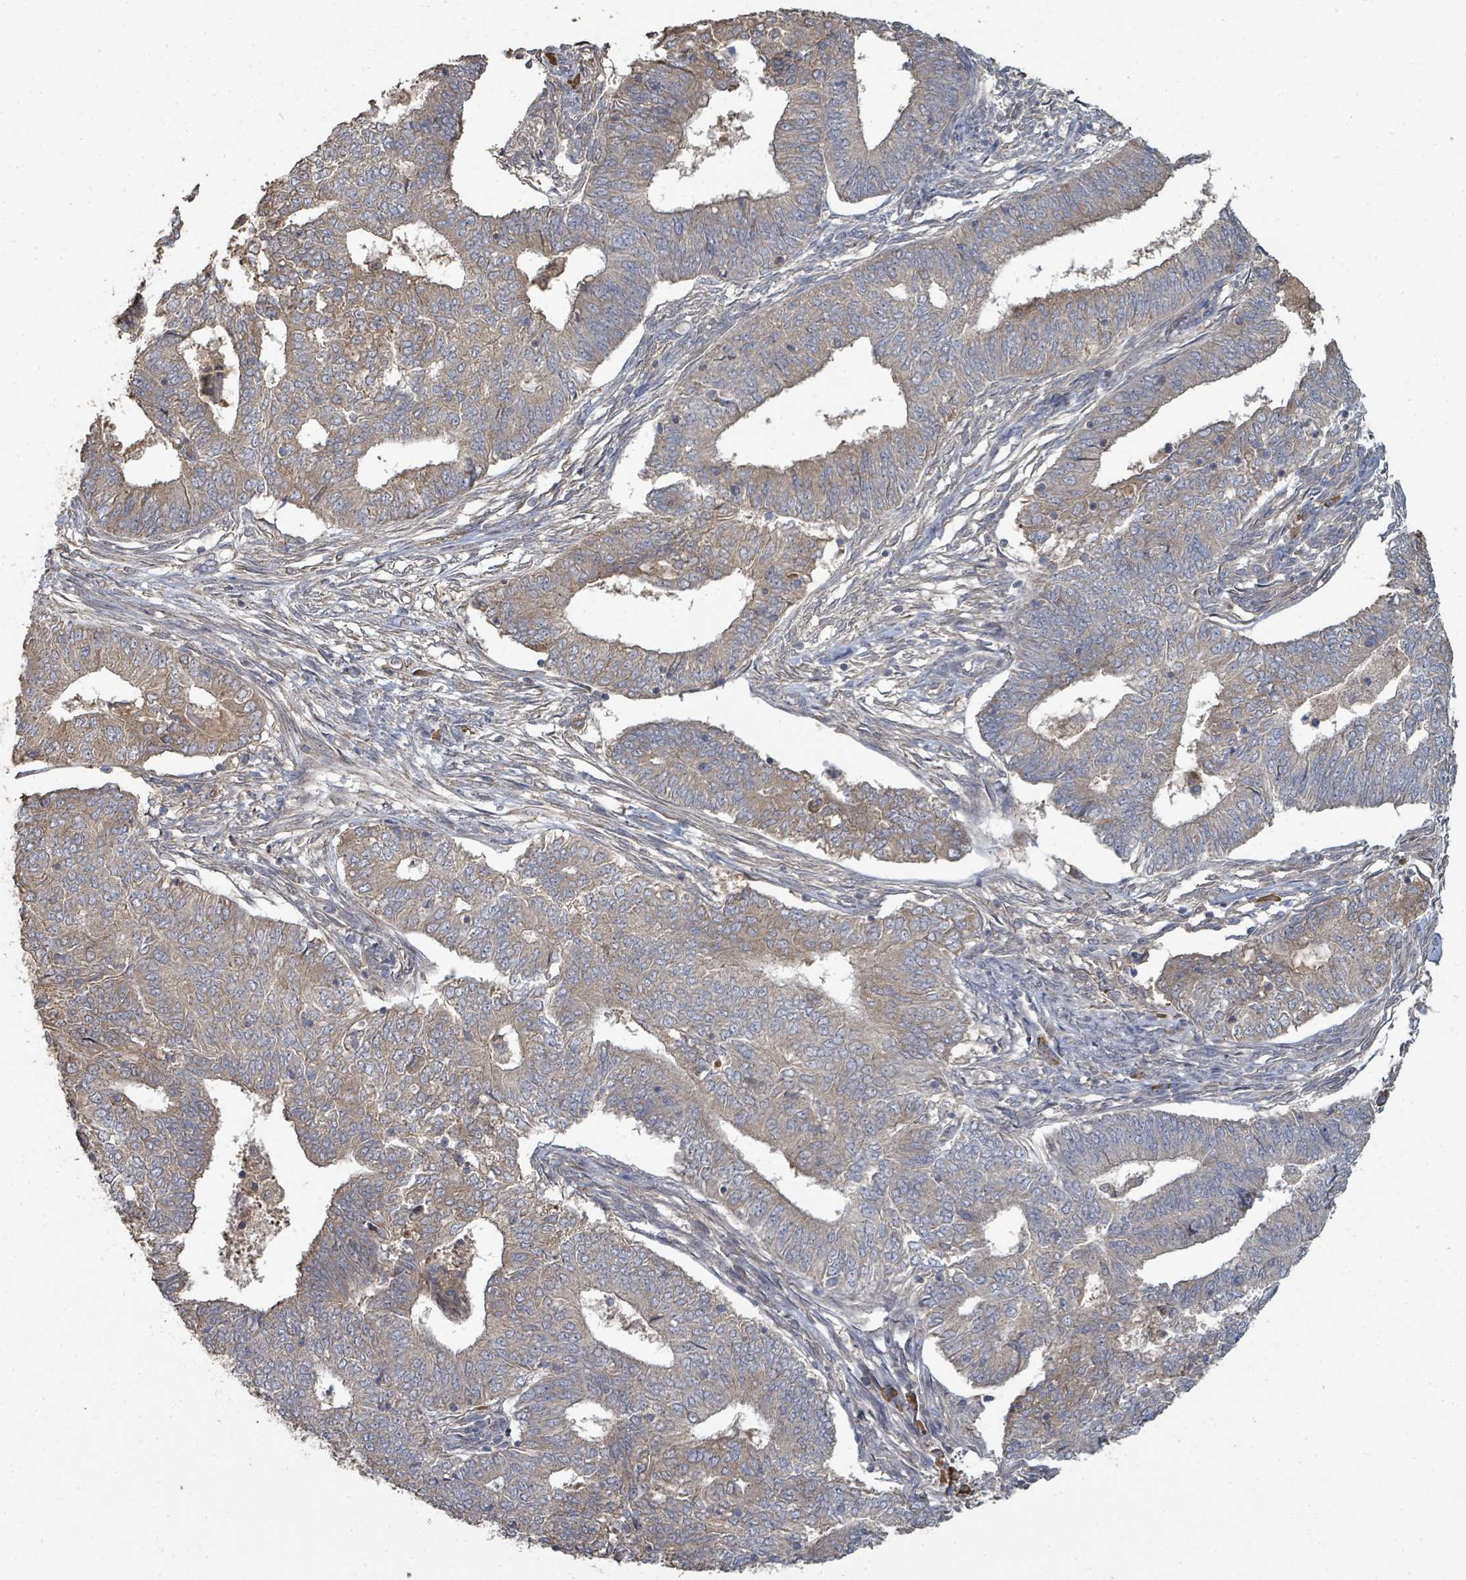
{"staining": {"intensity": "moderate", "quantity": "25%-75%", "location": "cytoplasmic/membranous"}, "tissue": "endometrial cancer", "cell_type": "Tumor cells", "image_type": "cancer", "snomed": [{"axis": "morphology", "description": "Adenocarcinoma, NOS"}, {"axis": "topography", "description": "Endometrium"}], "caption": "Immunohistochemistry (IHC) staining of endometrial cancer (adenocarcinoma), which exhibits medium levels of moderate cytoplasmic/membranous staining in approximately 25%-75% of tumor cells indicating moderate cytoplasmic/membranous protein staining. The staining was performed using DAB (brown) for protein detection and nuclei were counterstained in hematoxylin (blue).", "gene": "WDFY1", "patient": {"sex": "female", "age": 62}}